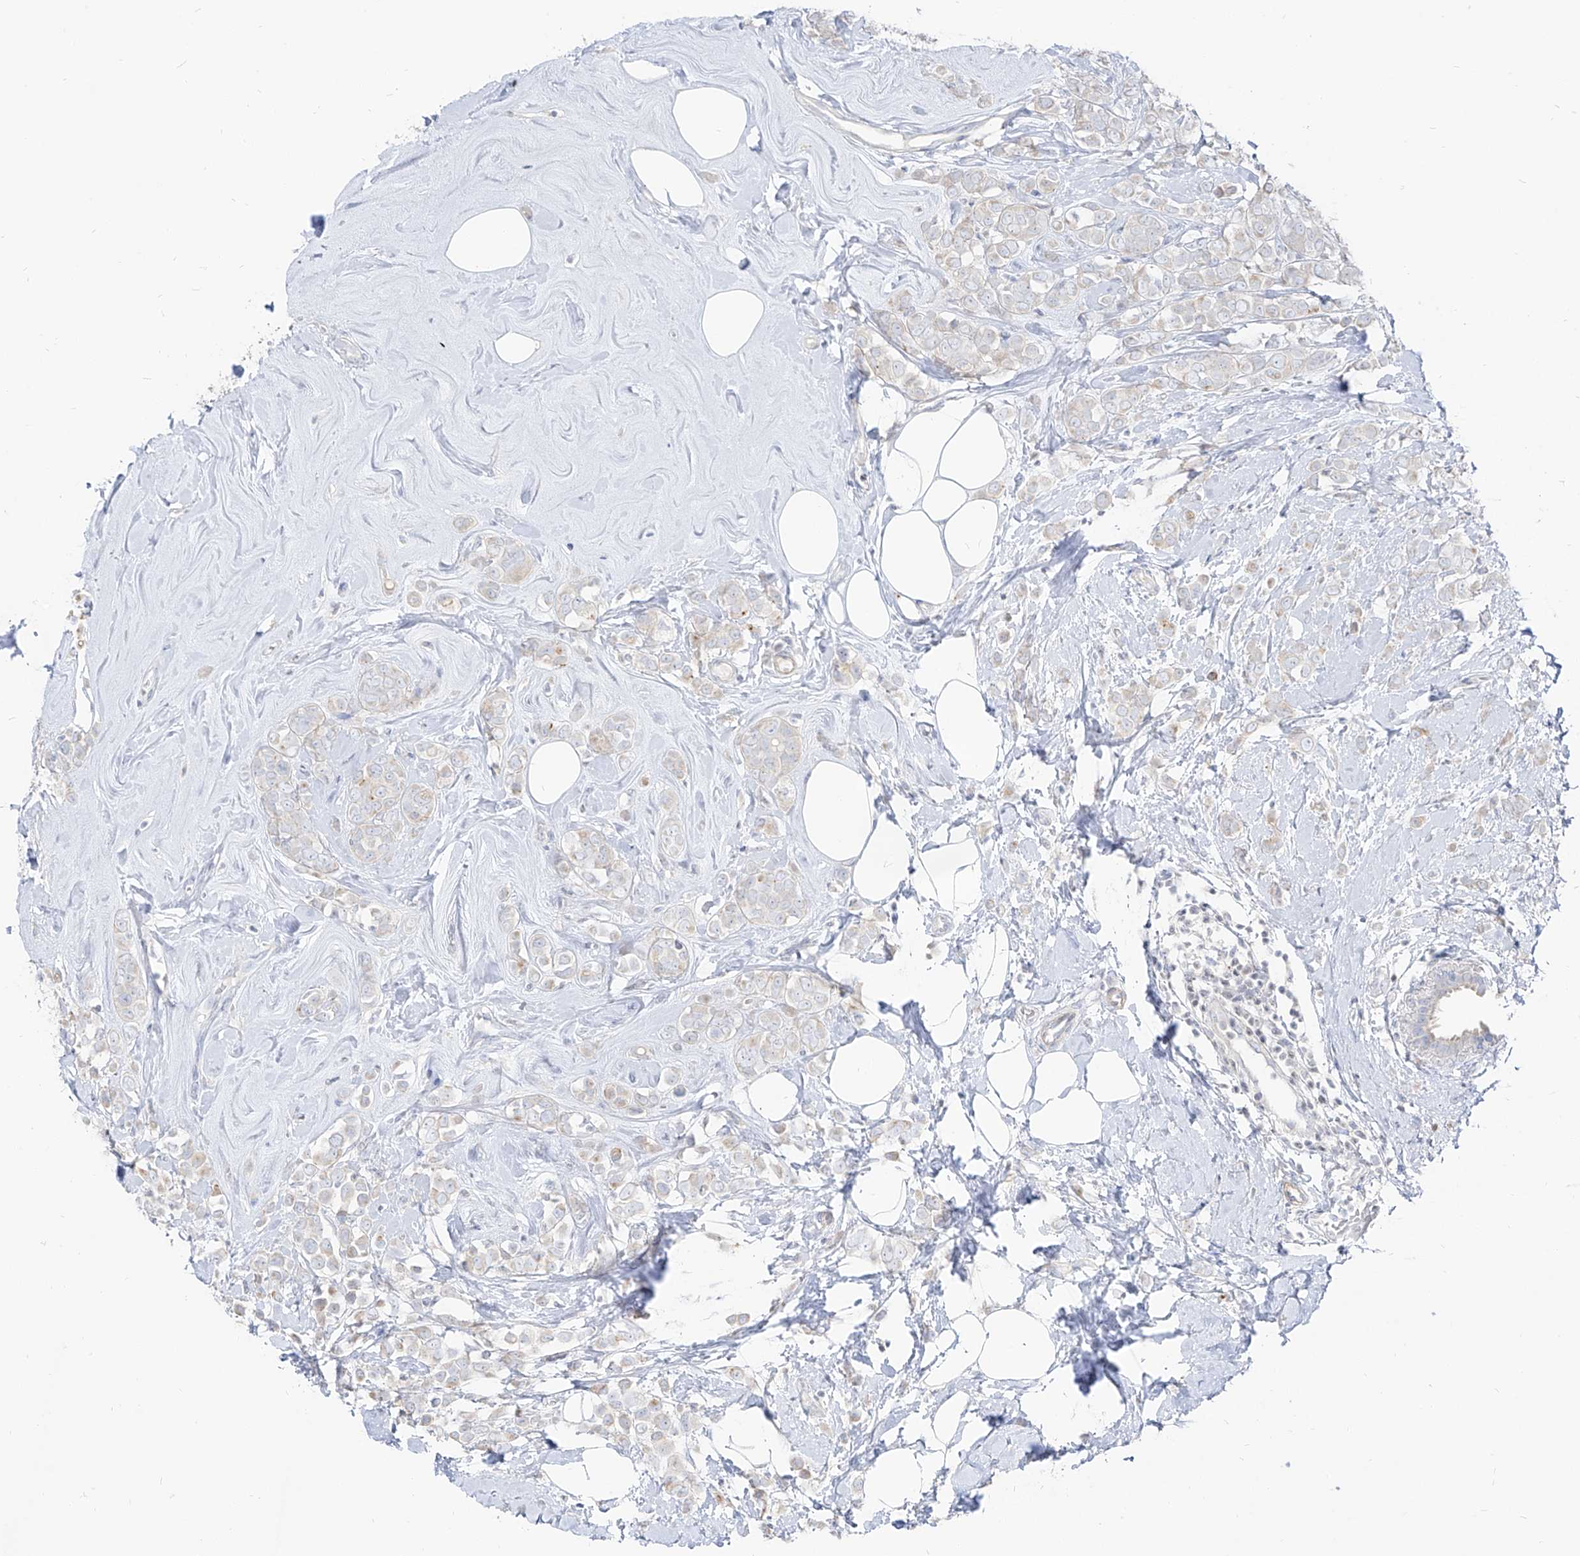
{"staining": {"intensity": "negative", "quantity": "none", "location": "none"}, "tissue": "breast cancer", "cell_type": "Tumor cells", "image_type": "cancer", "snomed": [{"axis": "morphology", "description": "Lobular carcinoma"}, {"axis": "topography", "description": "Breast"}], "caption": "Immunohistochemistry image of human lobular carcinoma (breast) stained for a protein (brown), which exhibits no expression in tumor cells.", "gene": "RBFOX3", "patient": {"sex": "female", "age": 47}}